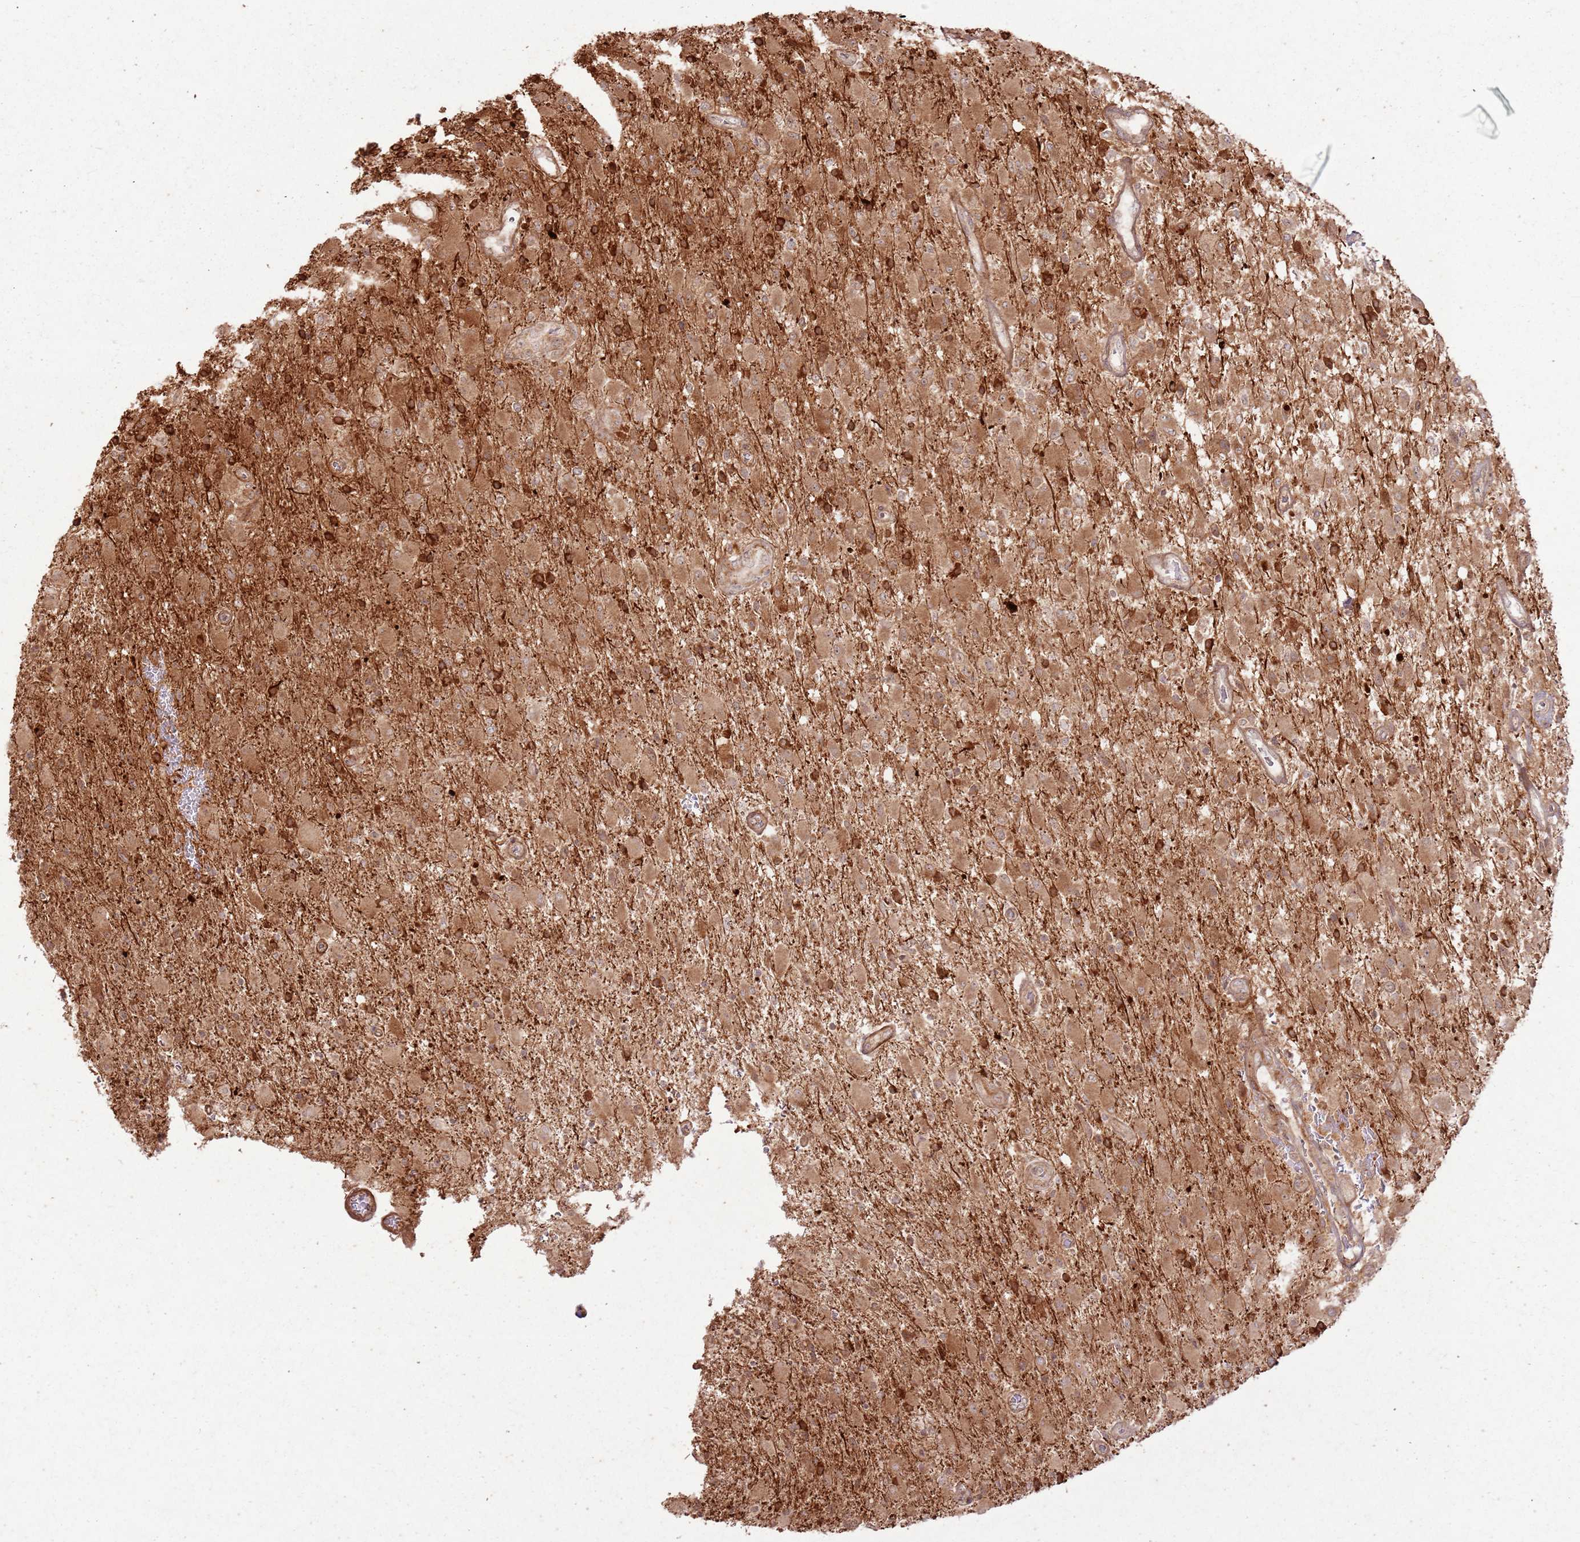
{"staining": {"intensity": "moderate", "quantity": ">75%", "location": "cytoplasmic/membranous,nuclear"}, "tissue": "glioma", "cell_type": "Tumor cells", "image_type": "cancer", "snomed": [{"axis": "morphology", "description": "Glioma, malignant, Low grade"}, {"axis": "topography", "description": "Brain"}], "caption": "Immunohistochemical staining of glioma shows medium levels of moderate cytoplasmic/membranous and nuclear positivity in about >75% of tumor cells.", "gene": "ZNF623", "patient": {"sex": "male", "age": 65}}